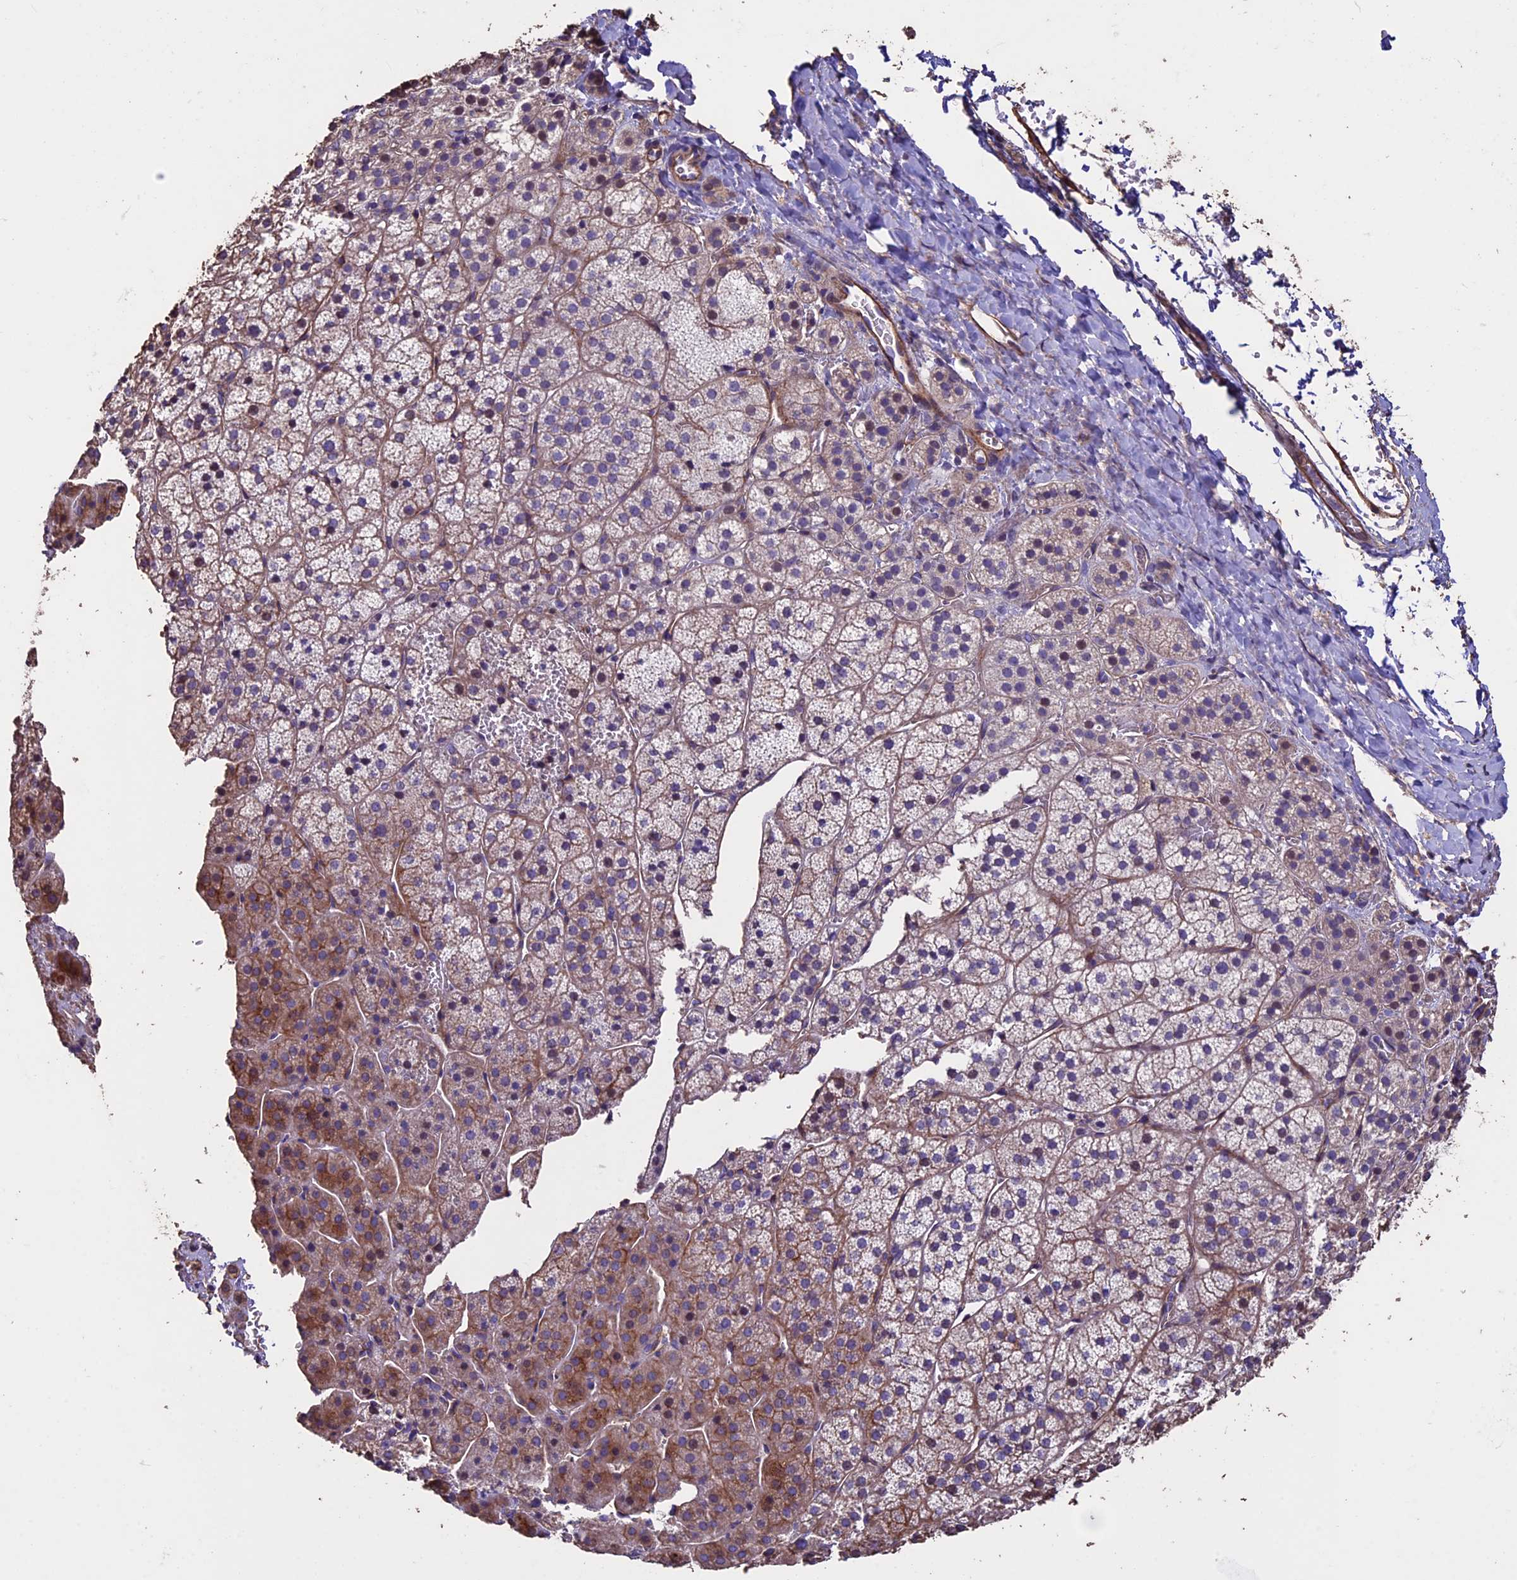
{"staining": {"intensity": "moderate", "quantity": "25%-75%", "location": "cytoplasmic/membranous"}, "tissue": "adrenal gland", "cell_type": "Glandular cells", "image_type": "normal", "snomed": [{"axis": "morphology", "description": "Normal tissue, NOS"}, {"axis": "topography", "description": "Adrenal gland"}], "caption": "This histopathology image exhibits immunohistochemistry staining of unremarkable adrenal gland, with medium moderate cytoplasmic/membranous staining in approximately 25%-75% of glandular cells.", "gene": "USB1", "patient": {"sex": "female", "age": 44}}